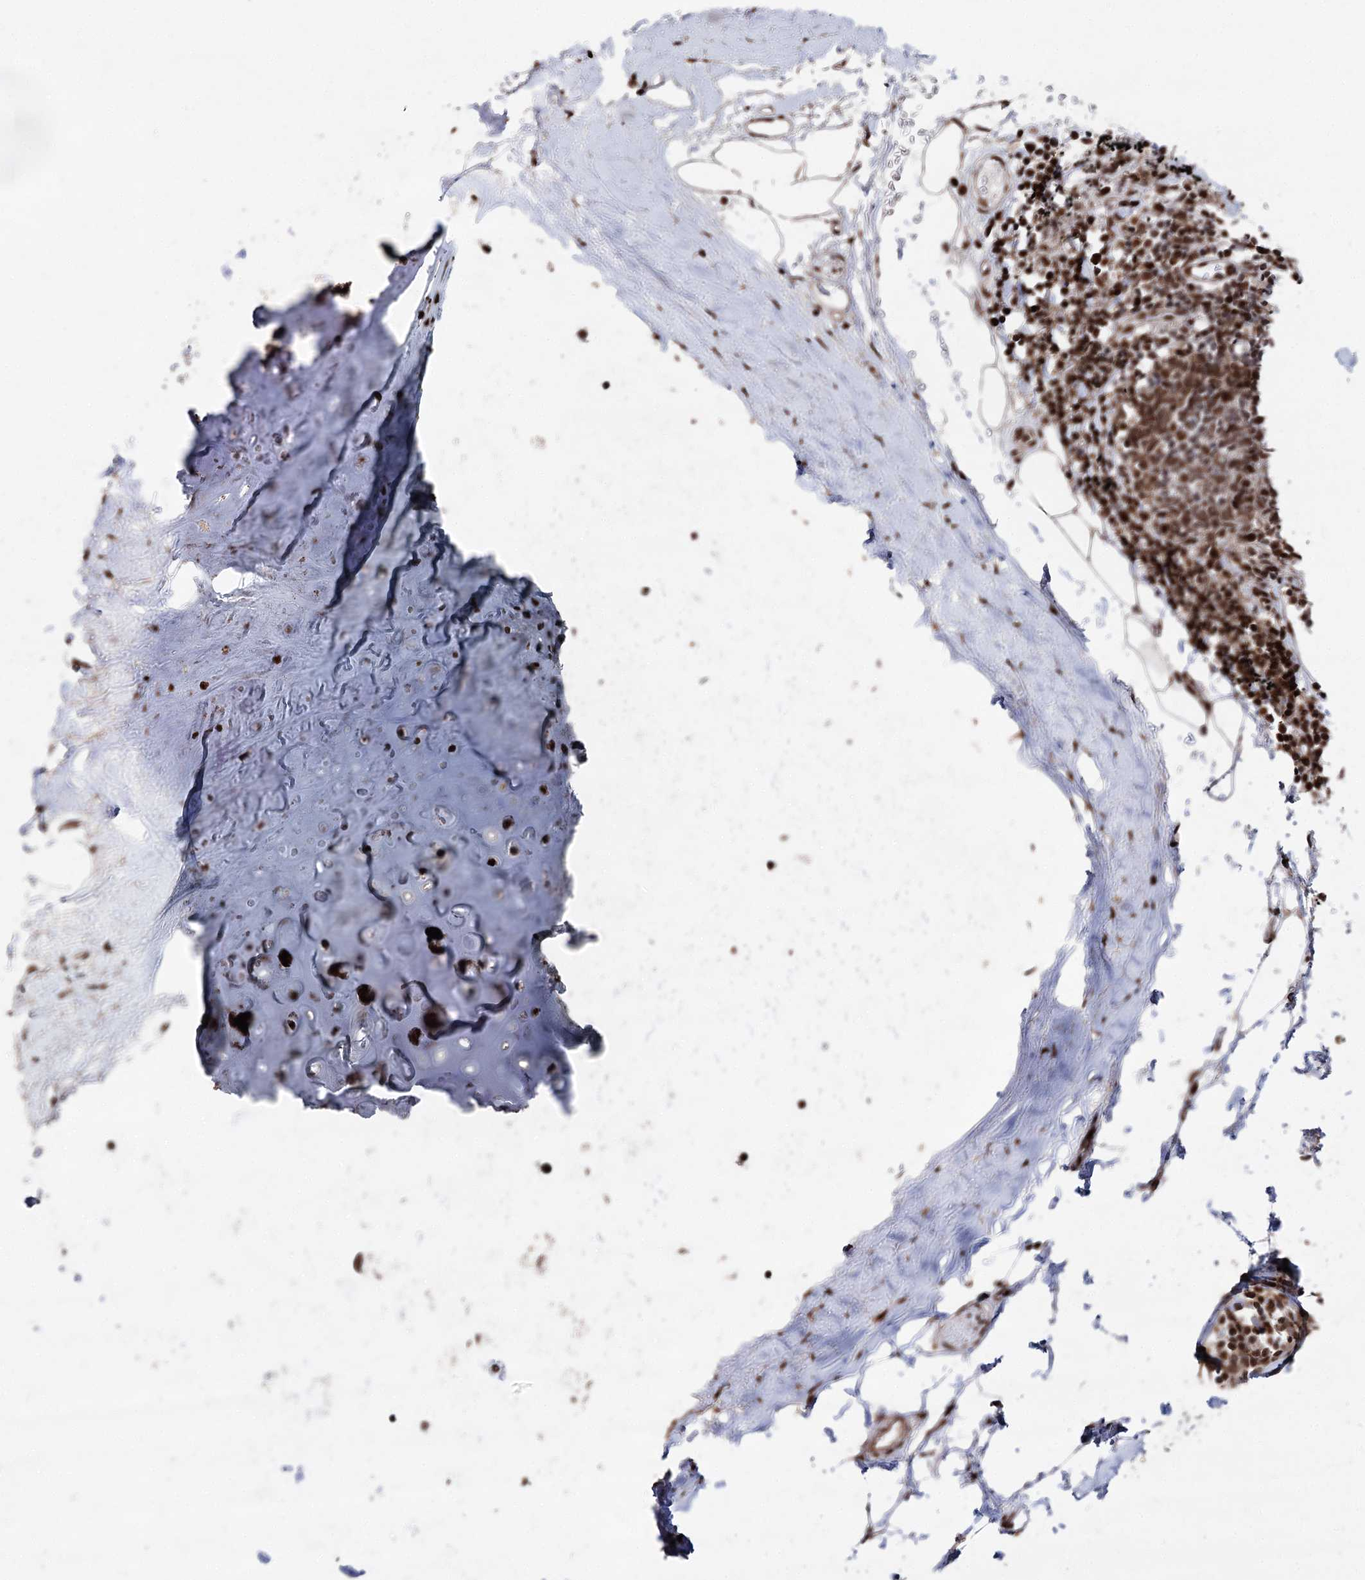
{"staining": {"intensity": "strong", "quantity": ">75%", "location": "cytoplasmic/membranous,nuclear"}, "tissue": "bronchus", "cell_type": "Respiratory epithelial cells", "image_type": "normal", "snomed": [{"axis": "morphology", "description": "Normal tissue, NOS"}, {"axis": "topography", "description": "Cartilage tissue"}, {"axis": "topography", "description": "Bronchus"}], "caption": "This is a histology image of IHC staining of unremarkable bronchus, which shows strong positivity in the cytoplasmic/membranous,nuclear of respiratory epithelial cells.", "gene": "PDCD4", "patient": {"sex": "female", "age": 73}}